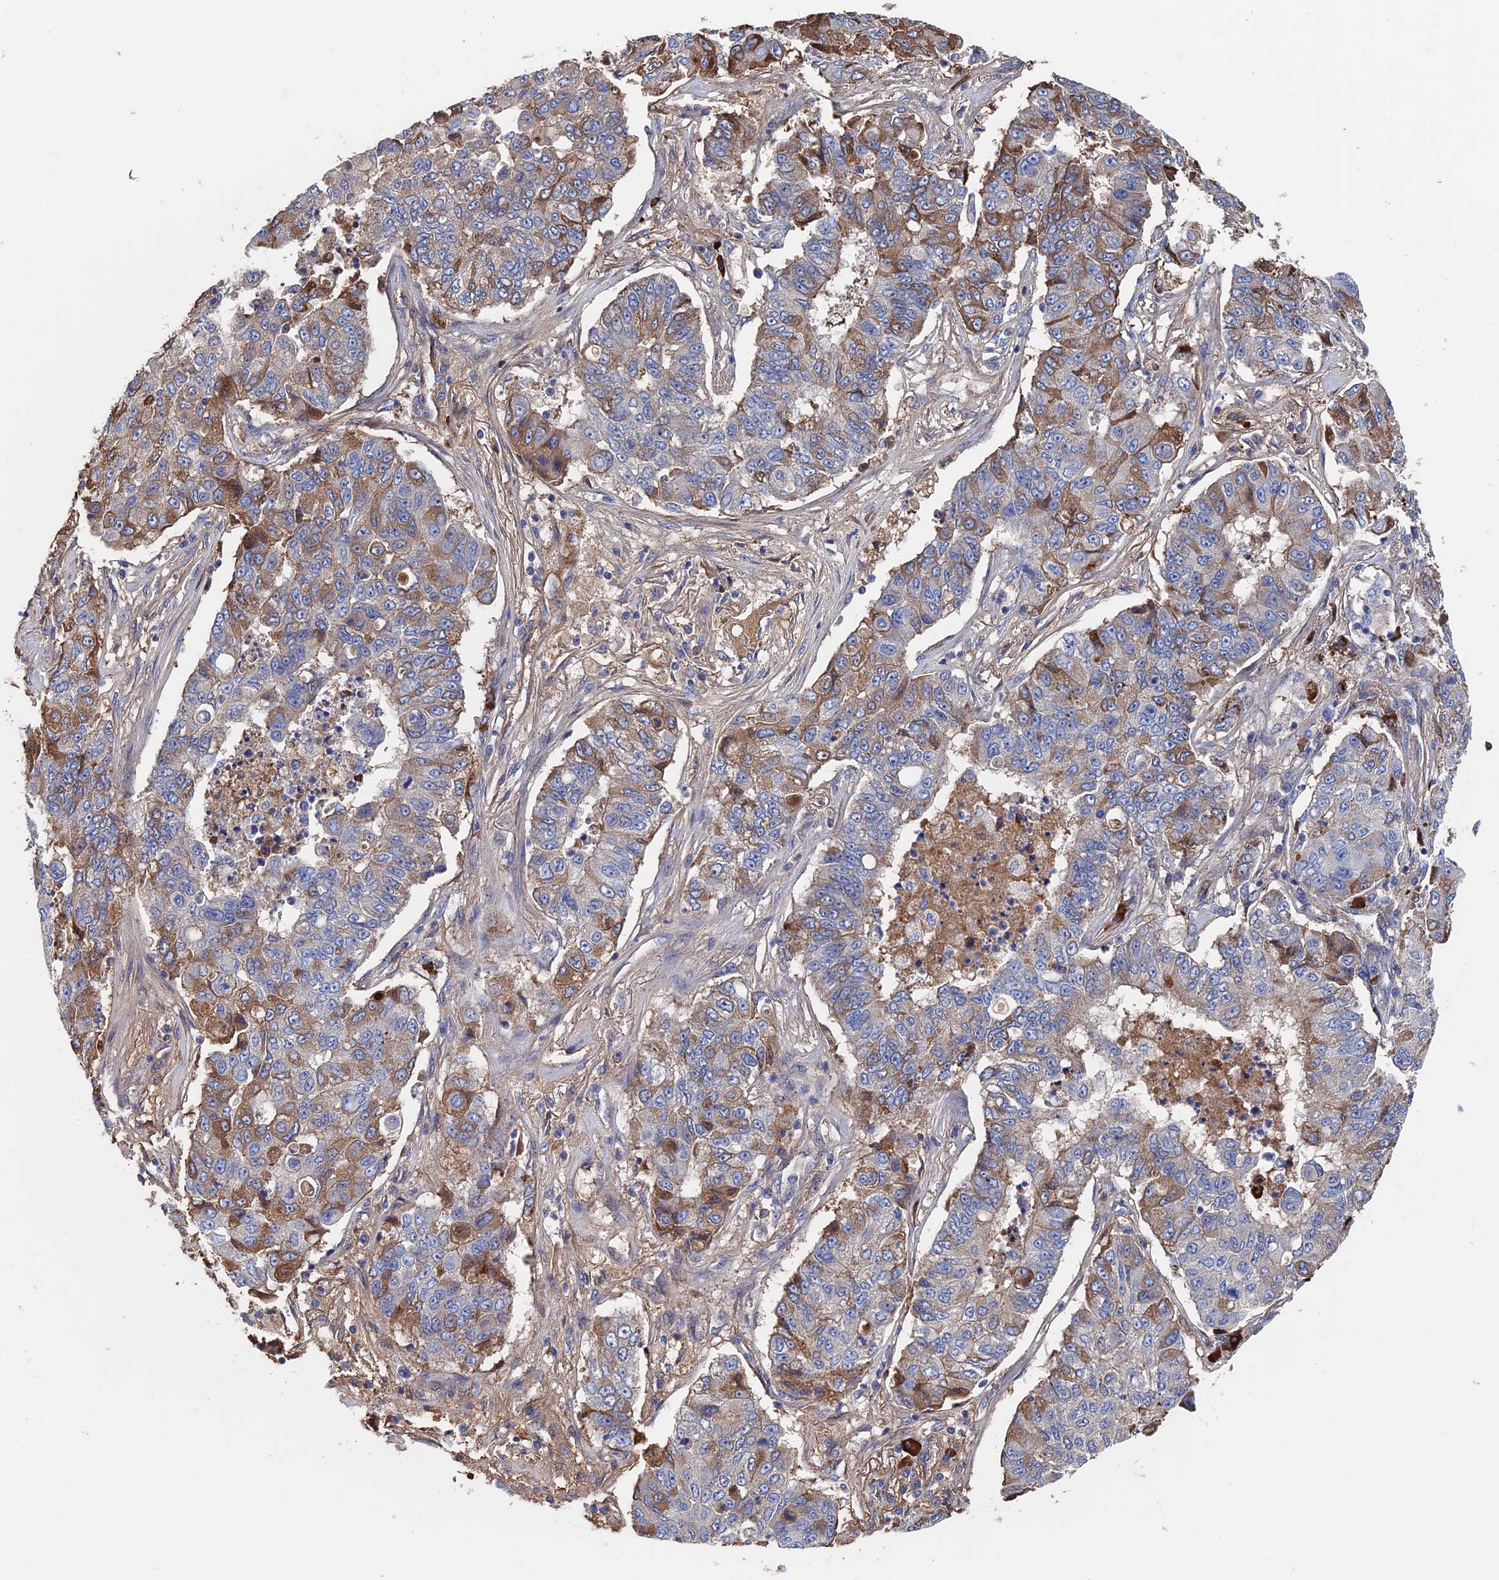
{"staining": {"intensity": "moderate", "quantity": "<25%", "location": "cytoplasmic/membranous"}, "tissue": "lung cancer", "cell_type": "Tumor cells", "image_type": "cancer", "snomed": [{"axis": "morphology", "description": "Squamous cell carcinoma, NOS"}, {"axis": "topography", "description": "Lung"}], "caption": "Protein staining exhibits moderate cytoplasmic/membranous staining in approximately <25% of tumor cells in lung cancer (squamous cell carcinoma).", "gene": "RPUSD1", "patient": {"sex": "male", "age": 74}}